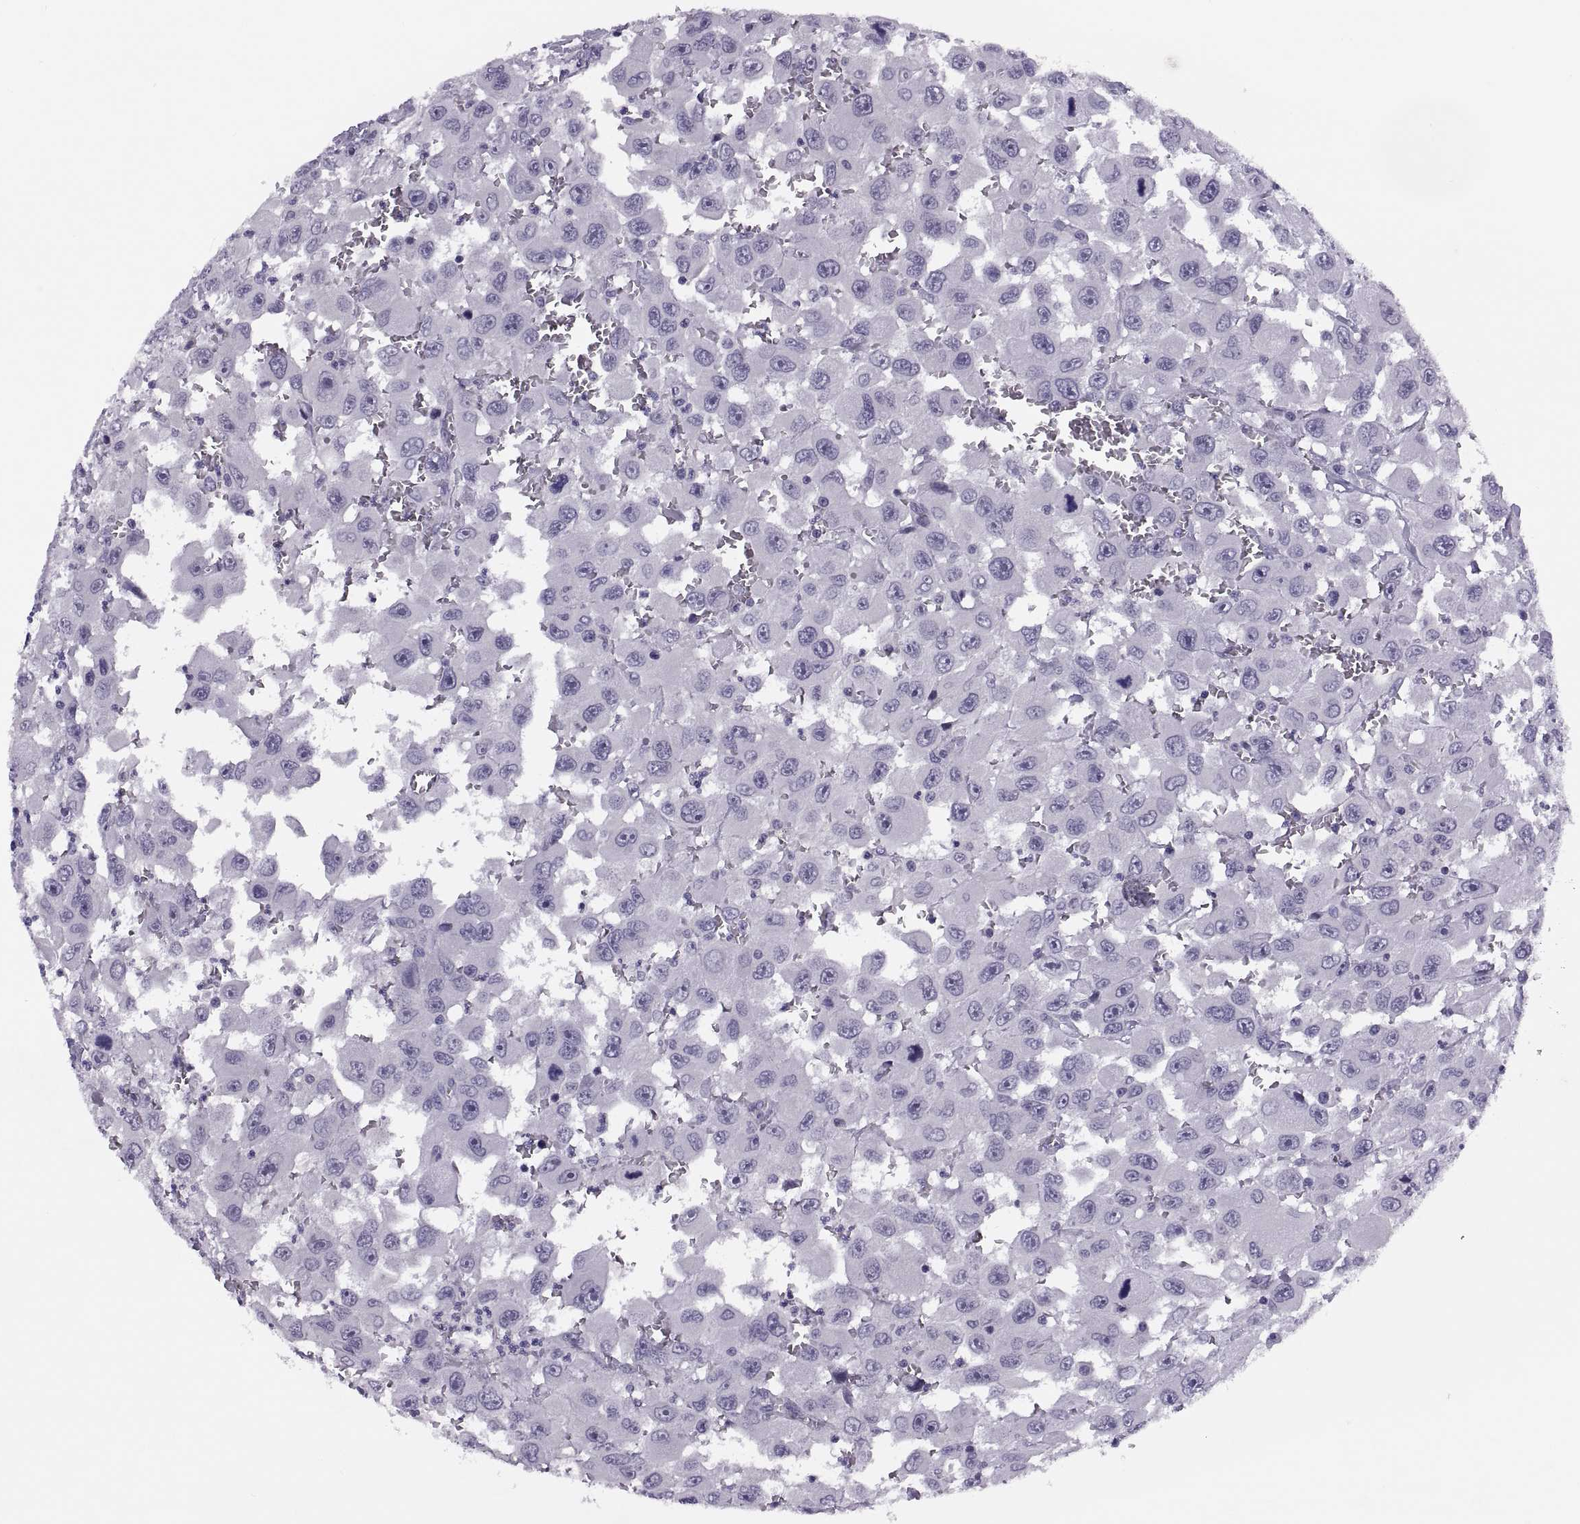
{"staining": {"intensity": "negative", "quantity": "none", "location": "none"}, "tissue": "head and neck cancer", "cell_type": "Tumor cells", "image_type": "cancer", "snomed": [{"axis": "morphology", "description": "Squamous cell carcinoma, NOS"}, {"axis": "morphology", "description": "Squamous cell carcinoma, metastatic, NOS"}, {"axis": "topography", "description": "Oral tissue"}, {"axis": "topography", "description": "Head-Neck"}], "caption": "Protein analysis of head and neck cancer (metastatic squamous cell carcinoma) exhibits no significant expression in tumor cells. Brightfield microscopy of immunohistochemistry (IHC) stained with DAB (brown) and hematoxylin (blue), captured at high magnification.", "gene": "SYNGR4", "patient": {"sex": "female", "age": 85}}